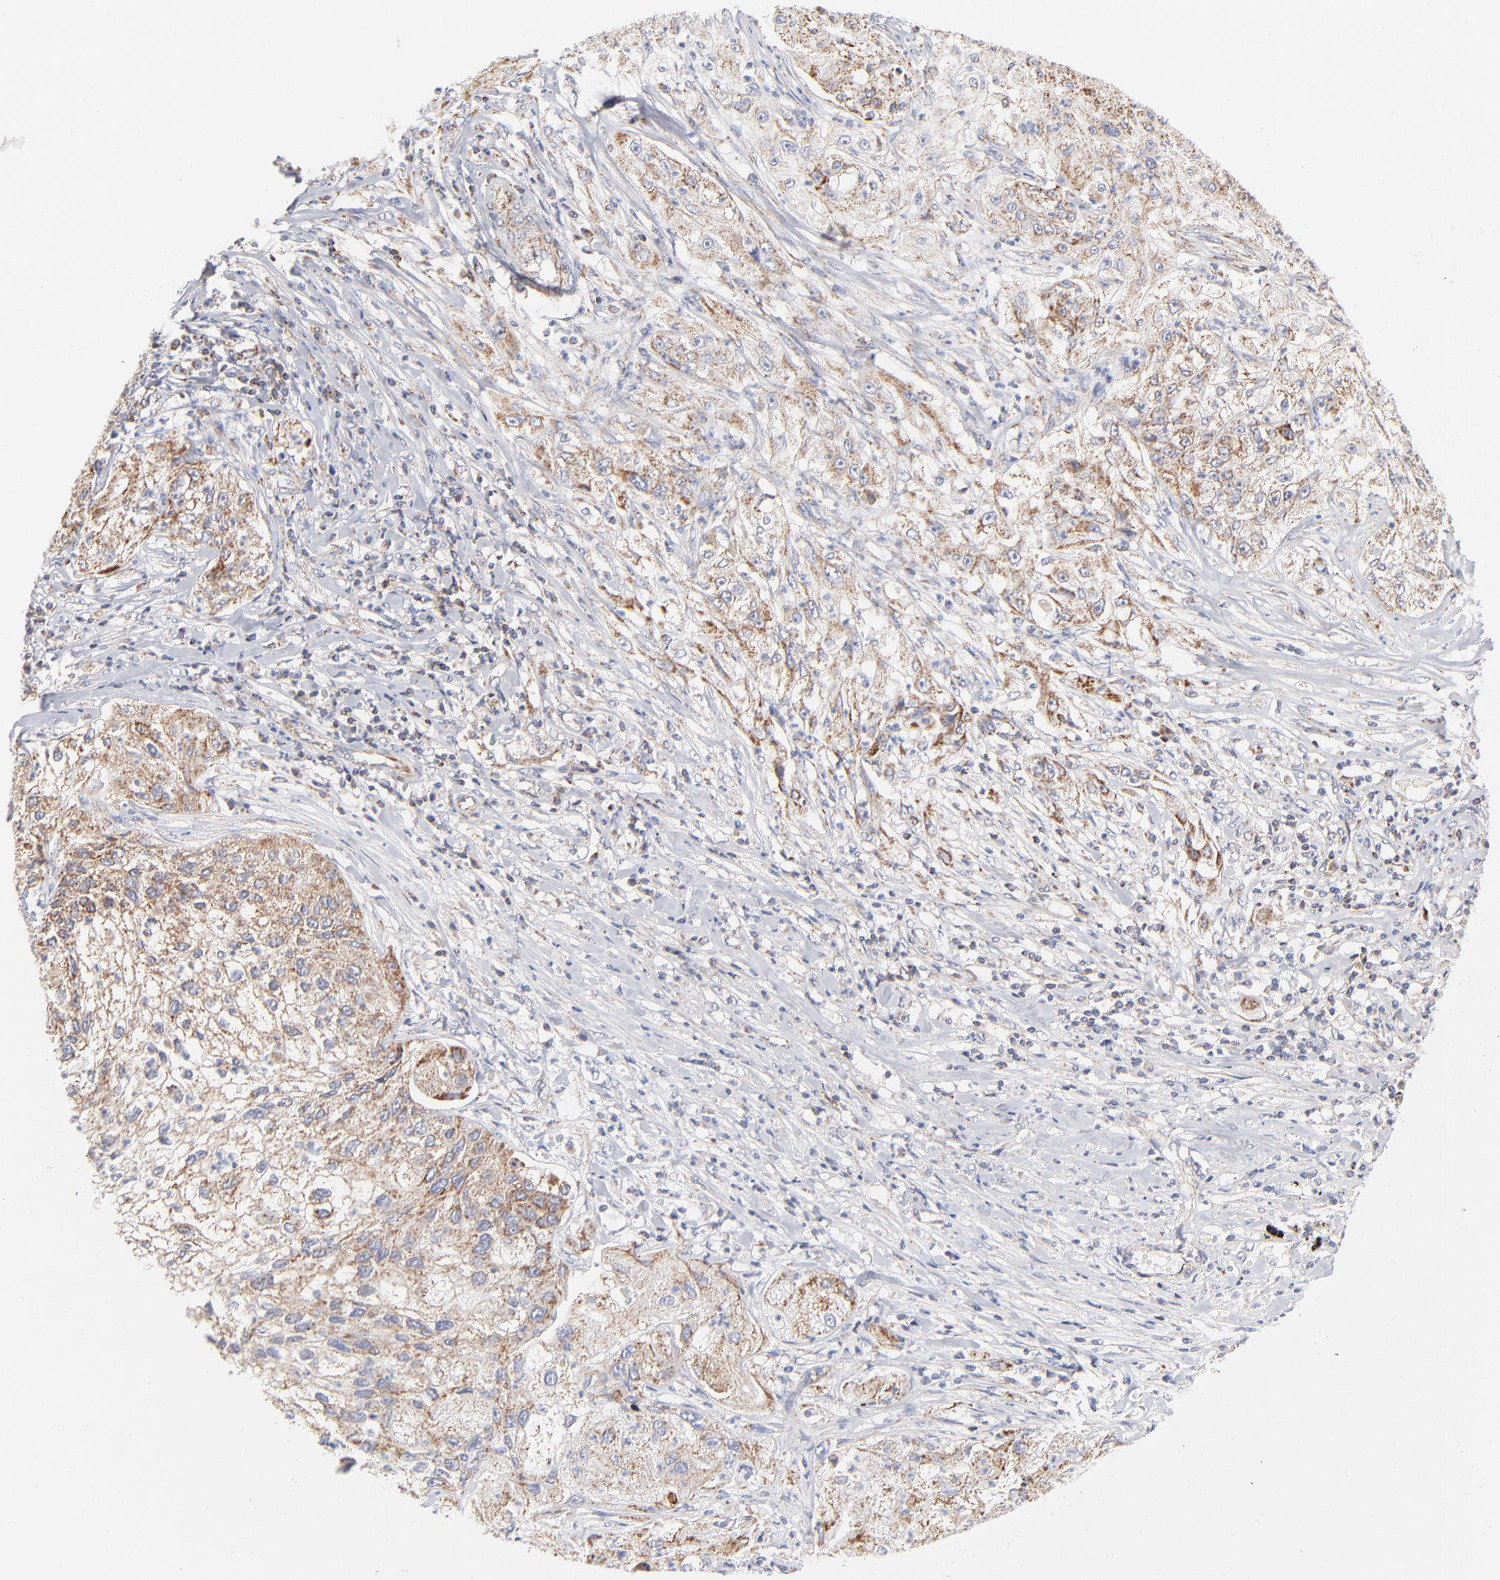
{"staining": {"intensity": "moderate", "quantity": ">75%", "location": "cytoplasmic/membranous"}, "tissue": "lung cancer", "cell_type": "Tumor cells", "image_type": "cancer", "snomed": [{"axis": "morphology", "description": "Inflammation, NOS"}, {"axis": "morphology", "description": "Squamous cell carcinoma, NOS"}, {"axis": "topography", "description": "Lymph node"}, {"axis": "topography", "description": "Soft tissue"}, {"axis": "topography", "description": "Lung"}], "caption": "DAB immunohistochemical staining of human lung squamous cell carcinoma exhibits moderate cytoplasmic/membranous protein staining in approximately >75% of tumor cells.", "gene": "MRPL58", "patient": {"sex": "male", "age": 66}}